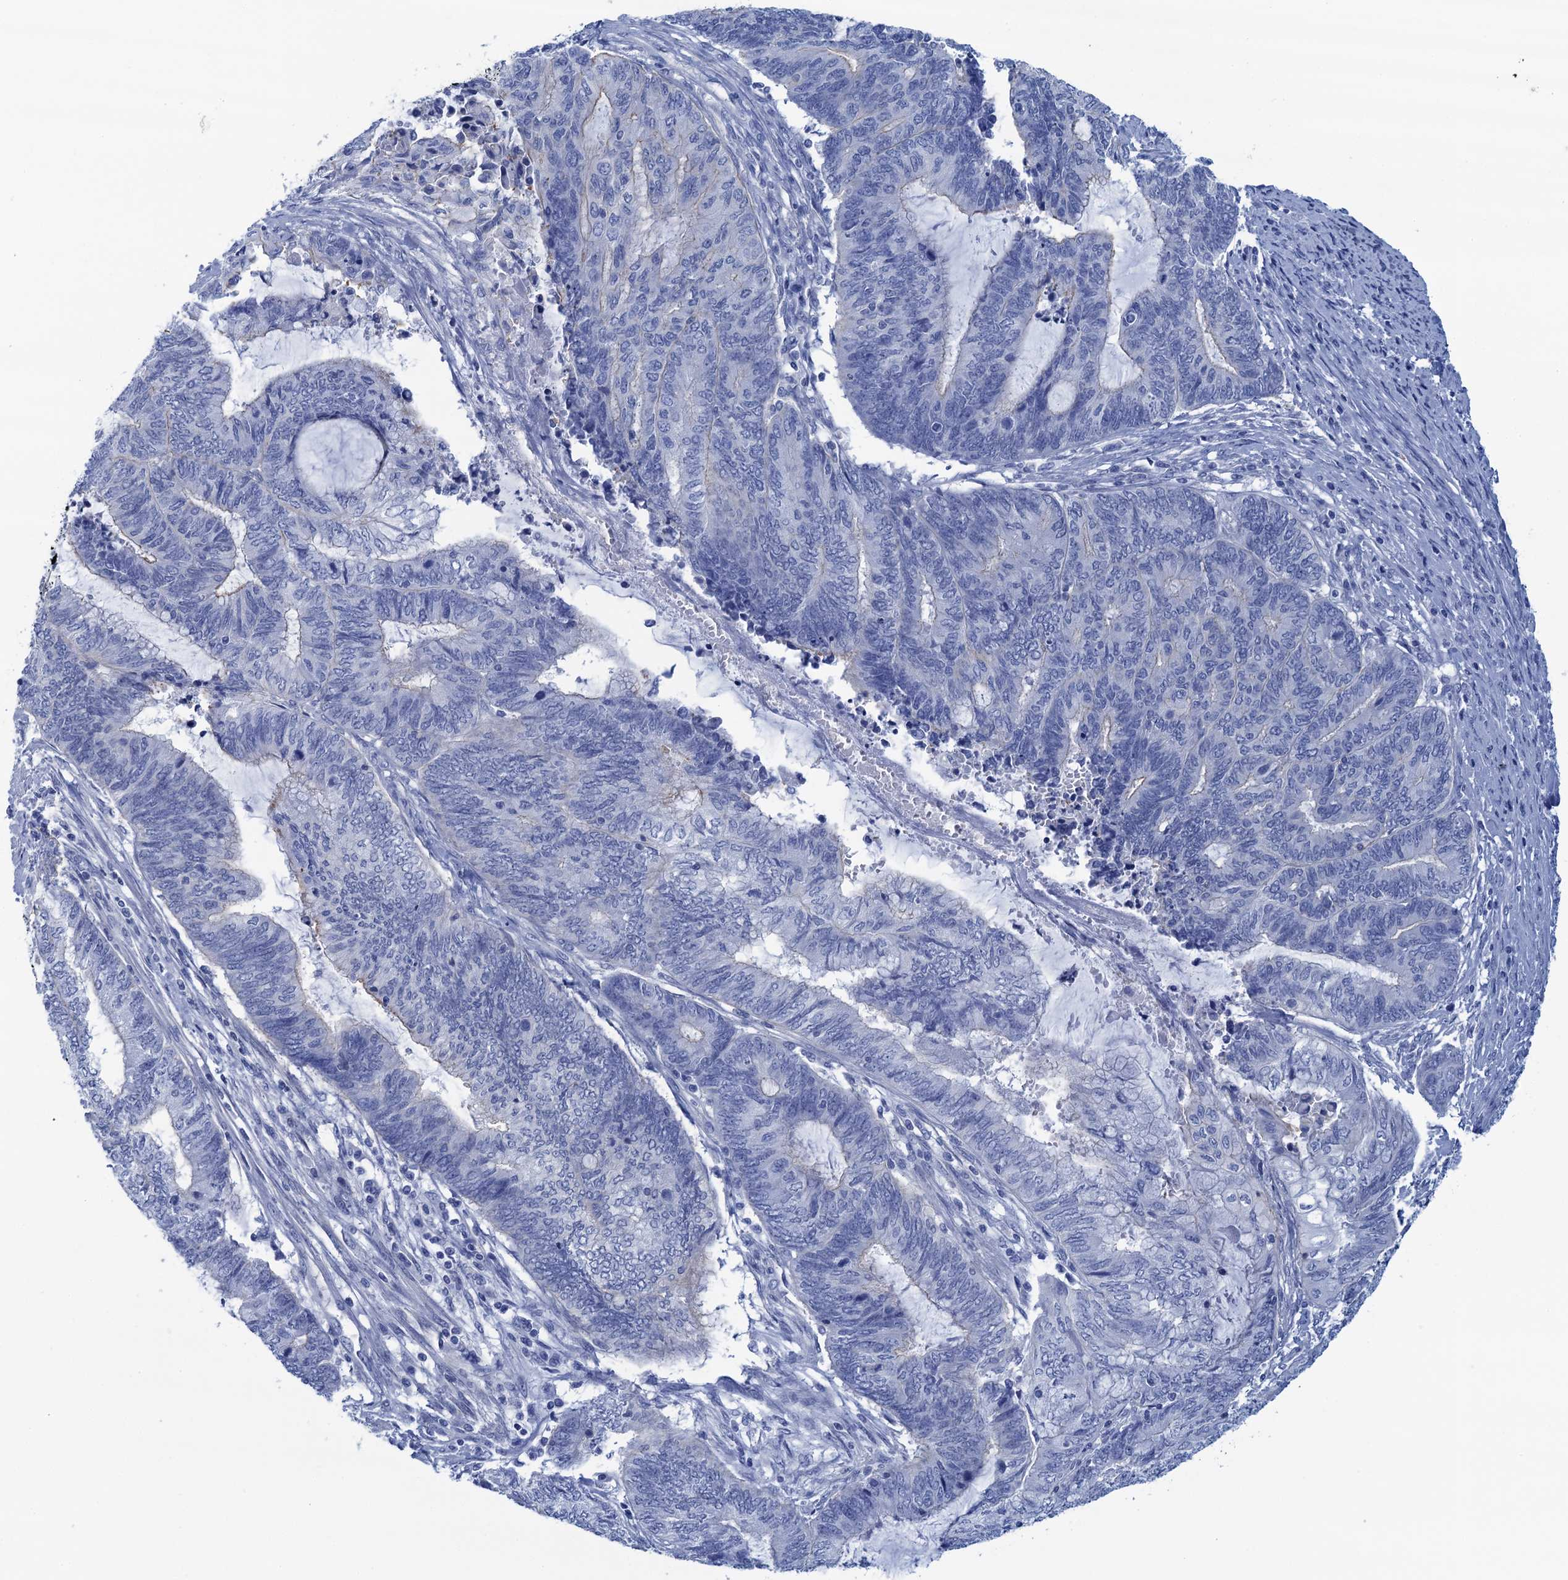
{"staining": {"intensity": "negative", "quantity": "none", "location": "none"}, "tissue": "endometrial cancer", "cell_type": "Tumor cells", "image_type": "cancer", "snomed": [{"axis": "morphology", "description": "Adenocarcinoma, NOS"}, {"axis": "topography", "description": "Uterus"}, {"axis": "topography", "description": "Endometrium"}], "caption": "Immunohistochemistry histopathology image of neoplastic tissue: human endometrial cancer (adenocarcinoma) stained with DAB exhibits no significant protein expression in tumor cells.", "gene": "CALML5", "patient": {"sex": "female", "age": 70}}